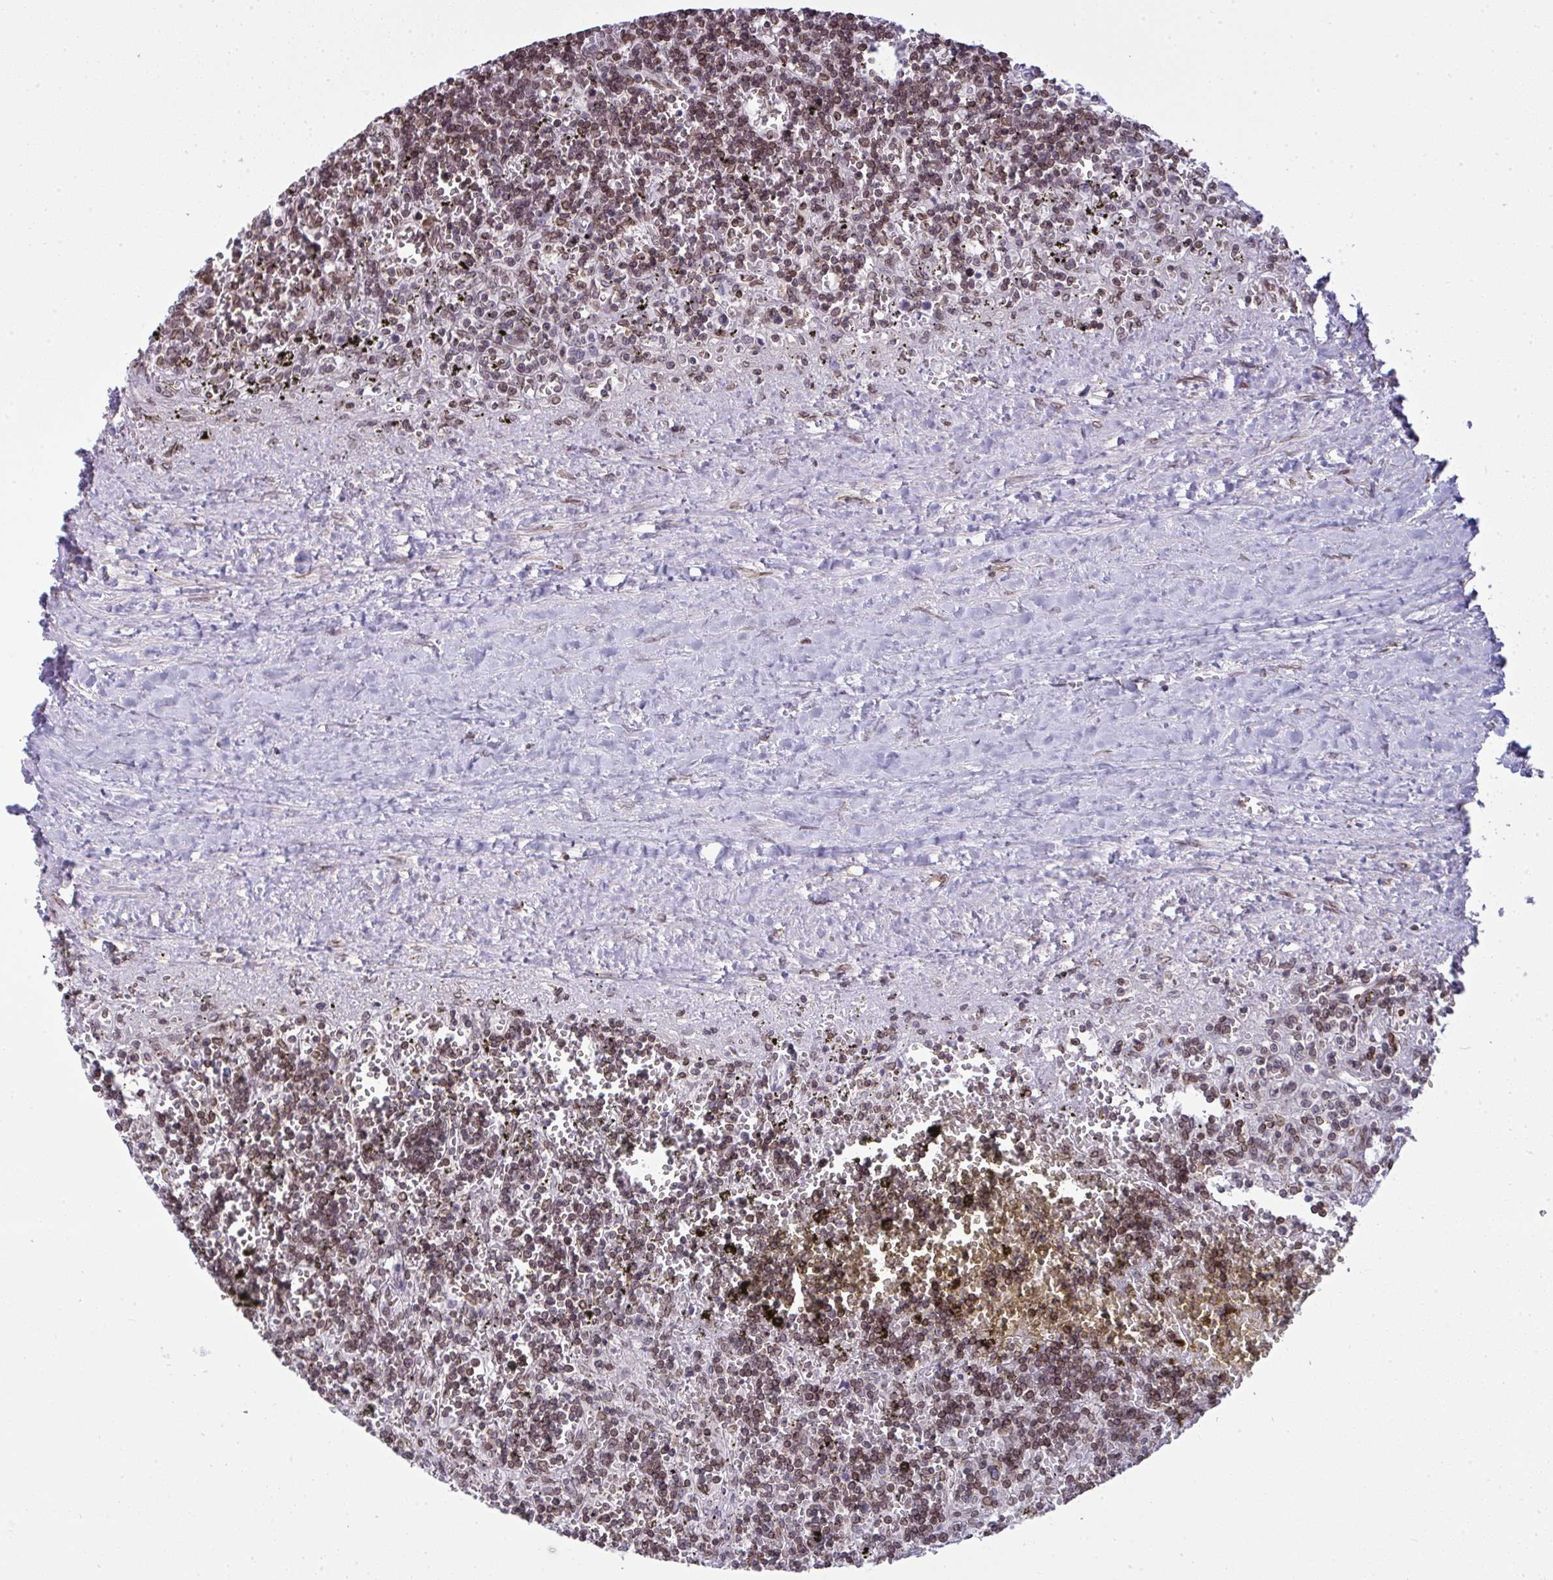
{"staining": {"intensity": "weak", "quantity": "25%-75%", "location": "cytoplasmic/membranous,nuclear"}, "tissue": "lymphoma", "cell_type": "Tumor cells", "image_type": "cancer", "snomed": [{"axis": "morphology", "description": "Malignant lymphoma, non-Hodgkin's type, Low grade"}, {"axis": "topography", "description": "Spleen"}], "caption": "IHC of human low-grade malignant lymphoma, non-Hodgkin's type exhibits low levels of weak cytoplasmic/membranous and nuclear positivity in approximately 25%-75% of tumor cells. IHC stains the protein in brown and the nuclei are stained blue.", "gene": "LMNB2", "patient": {"sex": "male", "age": 60}}